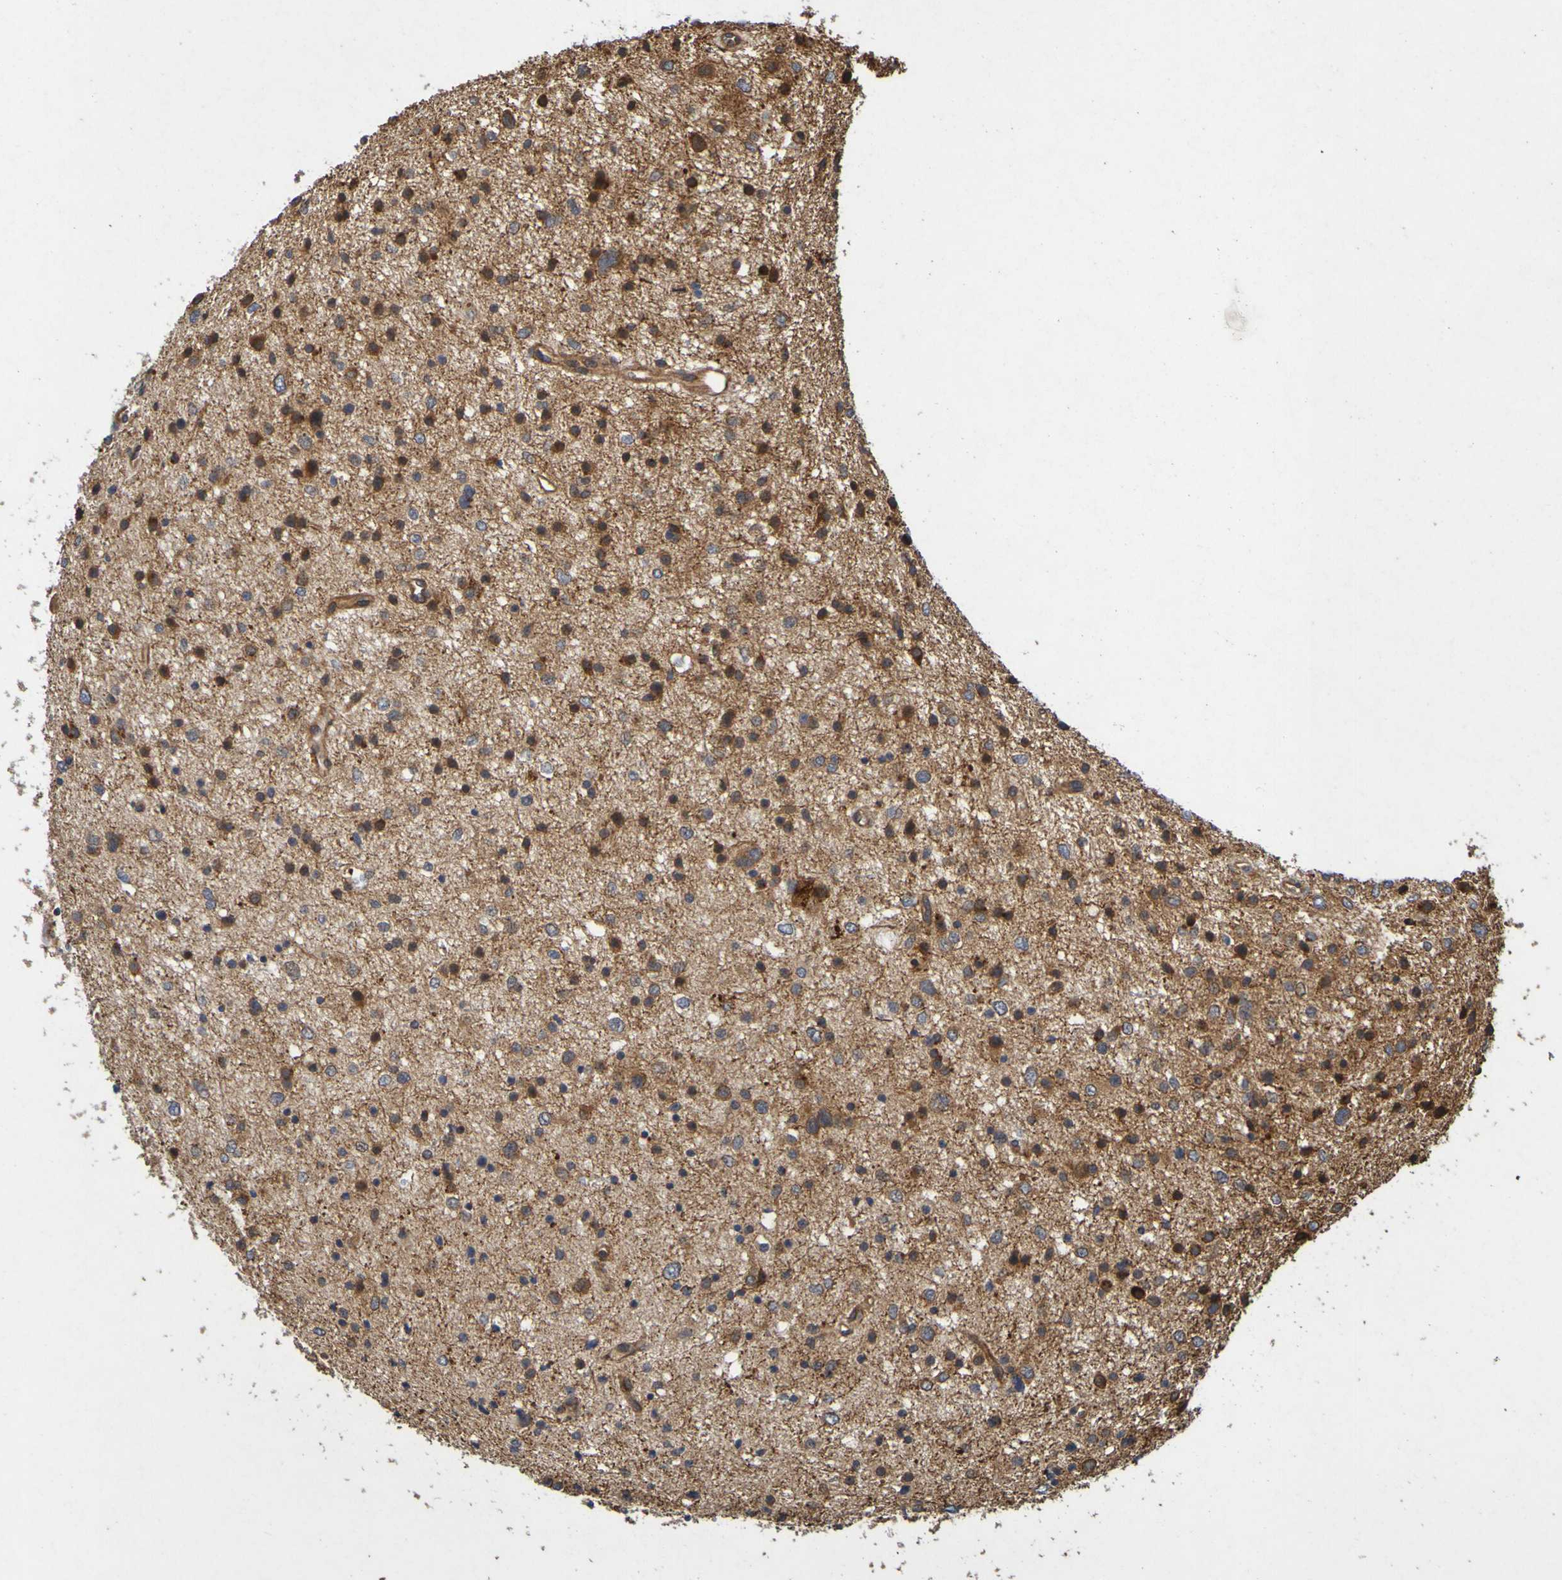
{"staining": {"intensity": "strong", "quantity": ">75%", "location": "cytoplasmic/membranous"}, "tissue": "glioma", "cell_type": "Tumor cells", "image_type": "cancer", "snomed": [{"axis": "morphology", "description": "Glioma, malignant, Low grade"}, {"axis": "topography", "description": "Brain"}], "caption": "IHC image of human glioma stained for a protein (brown), which displays high levels of strong cytoplasmic/membranous staining in approximately >75% of tumor cells.", "gene": "OCRL", "patient": {"sex": "female", "age": 37}}